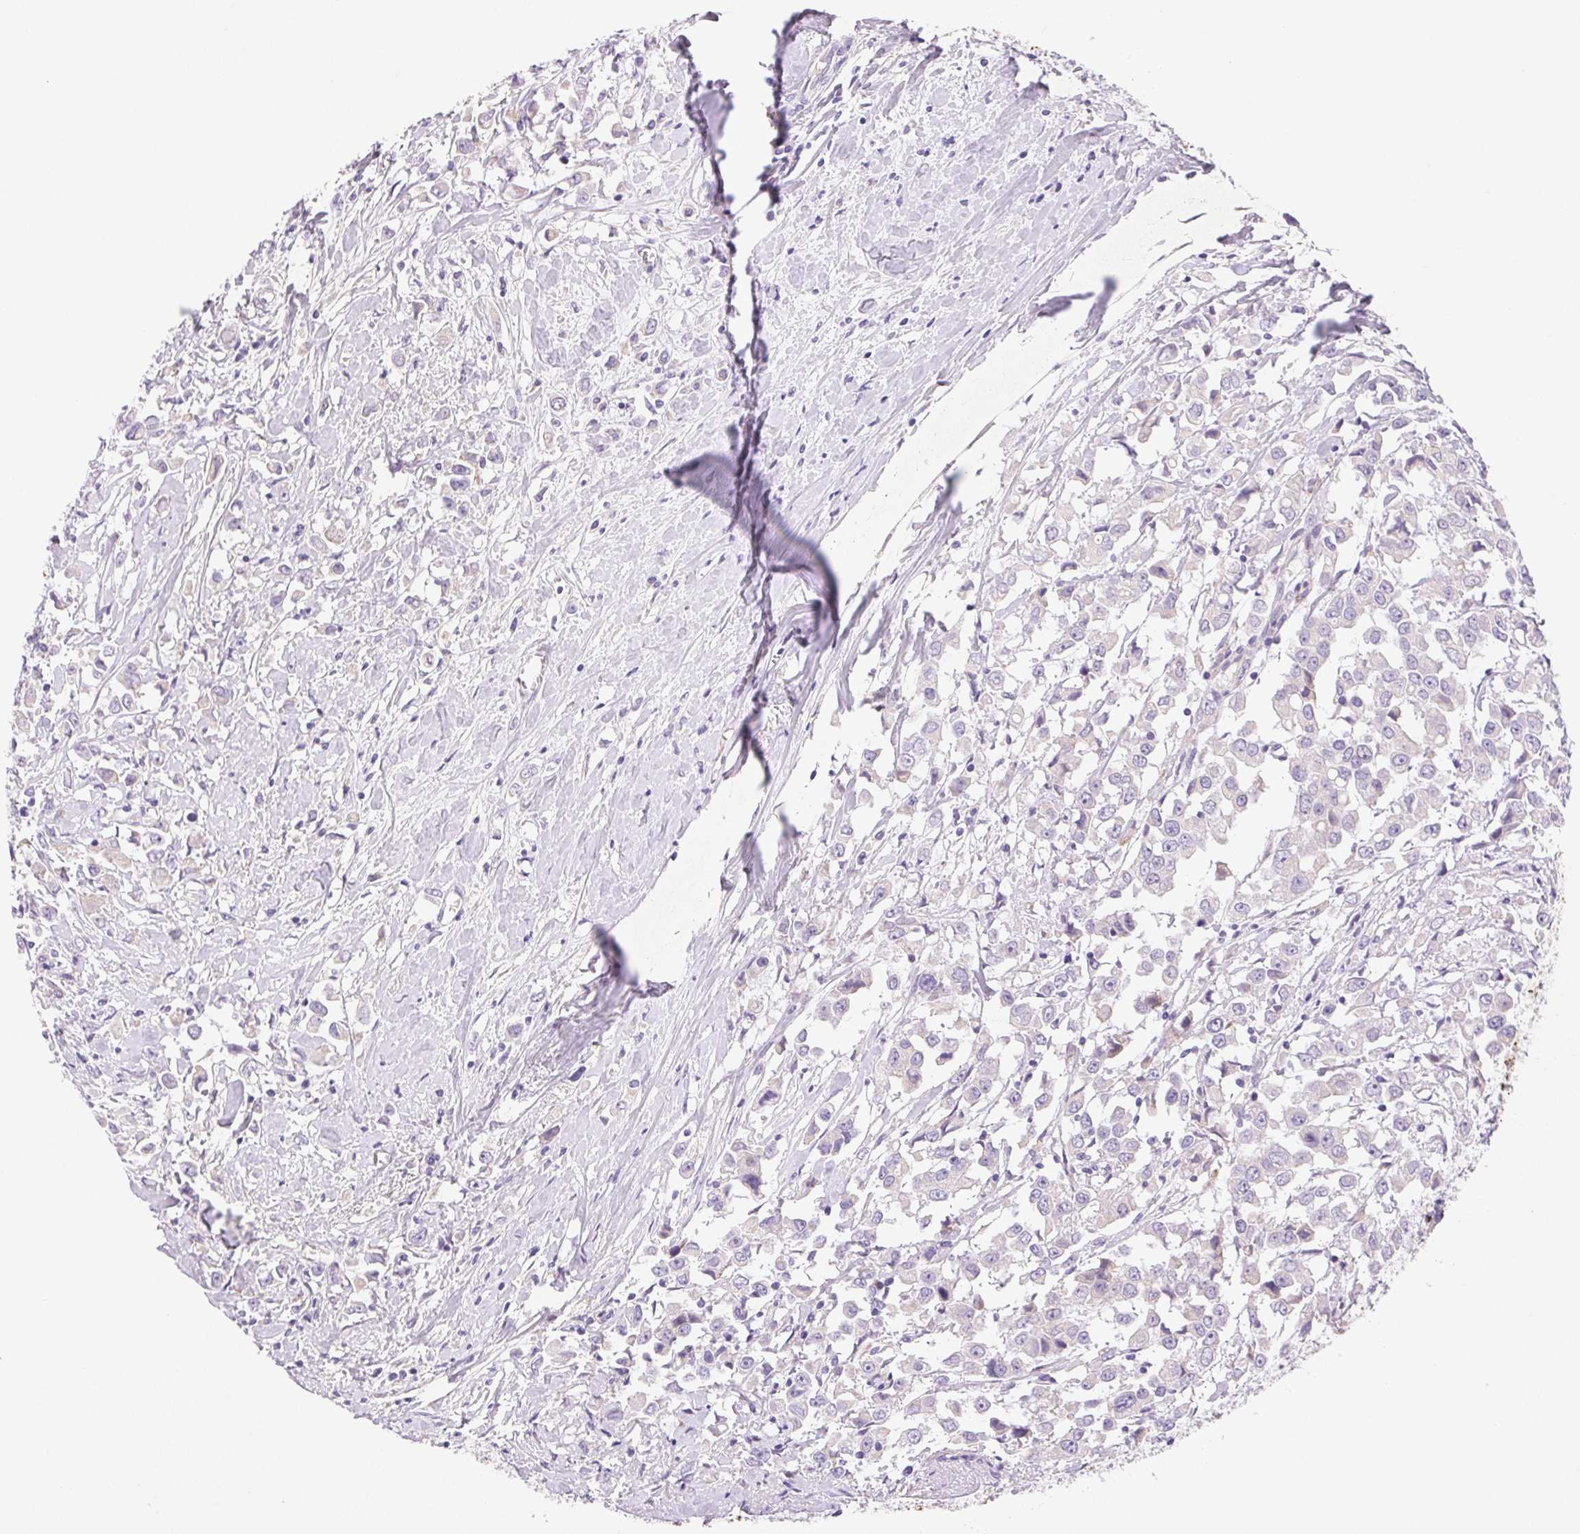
{"staining": {"intensity": "negative", "quantity": "none", "location": "none"}, "tissue": "breast cancer", "cell_type": "Tumor cells", "image_type": "cancer", "snomed": [{"axis": "morphology", "description": "Duct carcinoma"}, {"axis": "topography", "description": "Breast"}], "caption": "This is a image of immunohistochemistry staining of intraductal carcinoma (breast), which shows no staining in tumor cells.", "gene": "ARHGAP11B", "patient": {"sex": "female", "age": 61}}